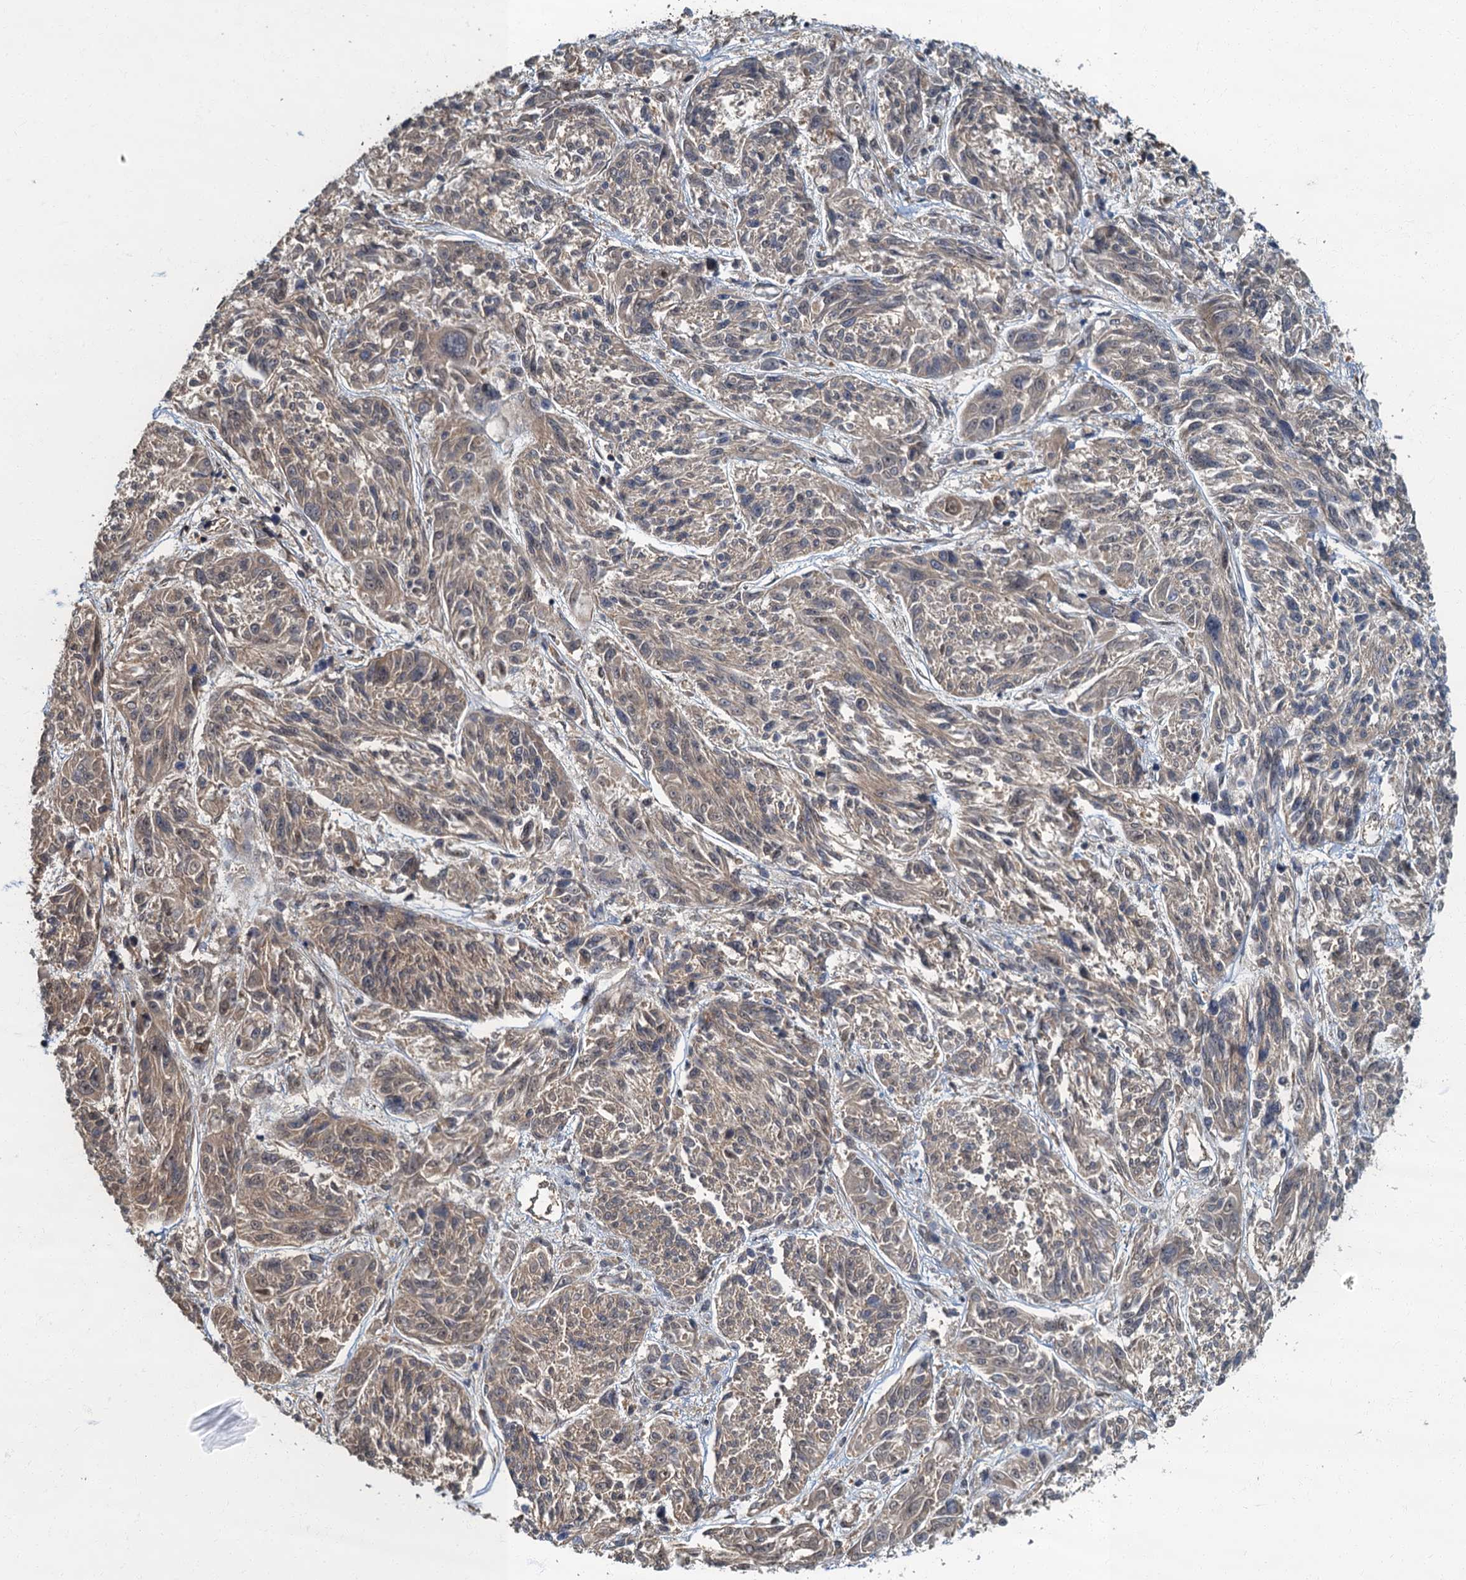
{"staining": {"intensity": "weak", "quantity": ">75%", "location": "cytoplasmic/membranous"}, "tissue": "melanoma", "cell_type": "Tumor cells", "image_type": "cancer", "snomed": [{"axis": "morphology", "description": "Malignant melanoma, NOS"}, {"axis": "topography", "description": "Skin"}], "caption": "The image exhibits staining of melanoma, revealing weak cytoplasmic/membranous protein positivity (brown color) within tumor cells. Nuclei are stained in blue.", "gene": "TBCK", "patient": {"sex": "male", "age": 53}}